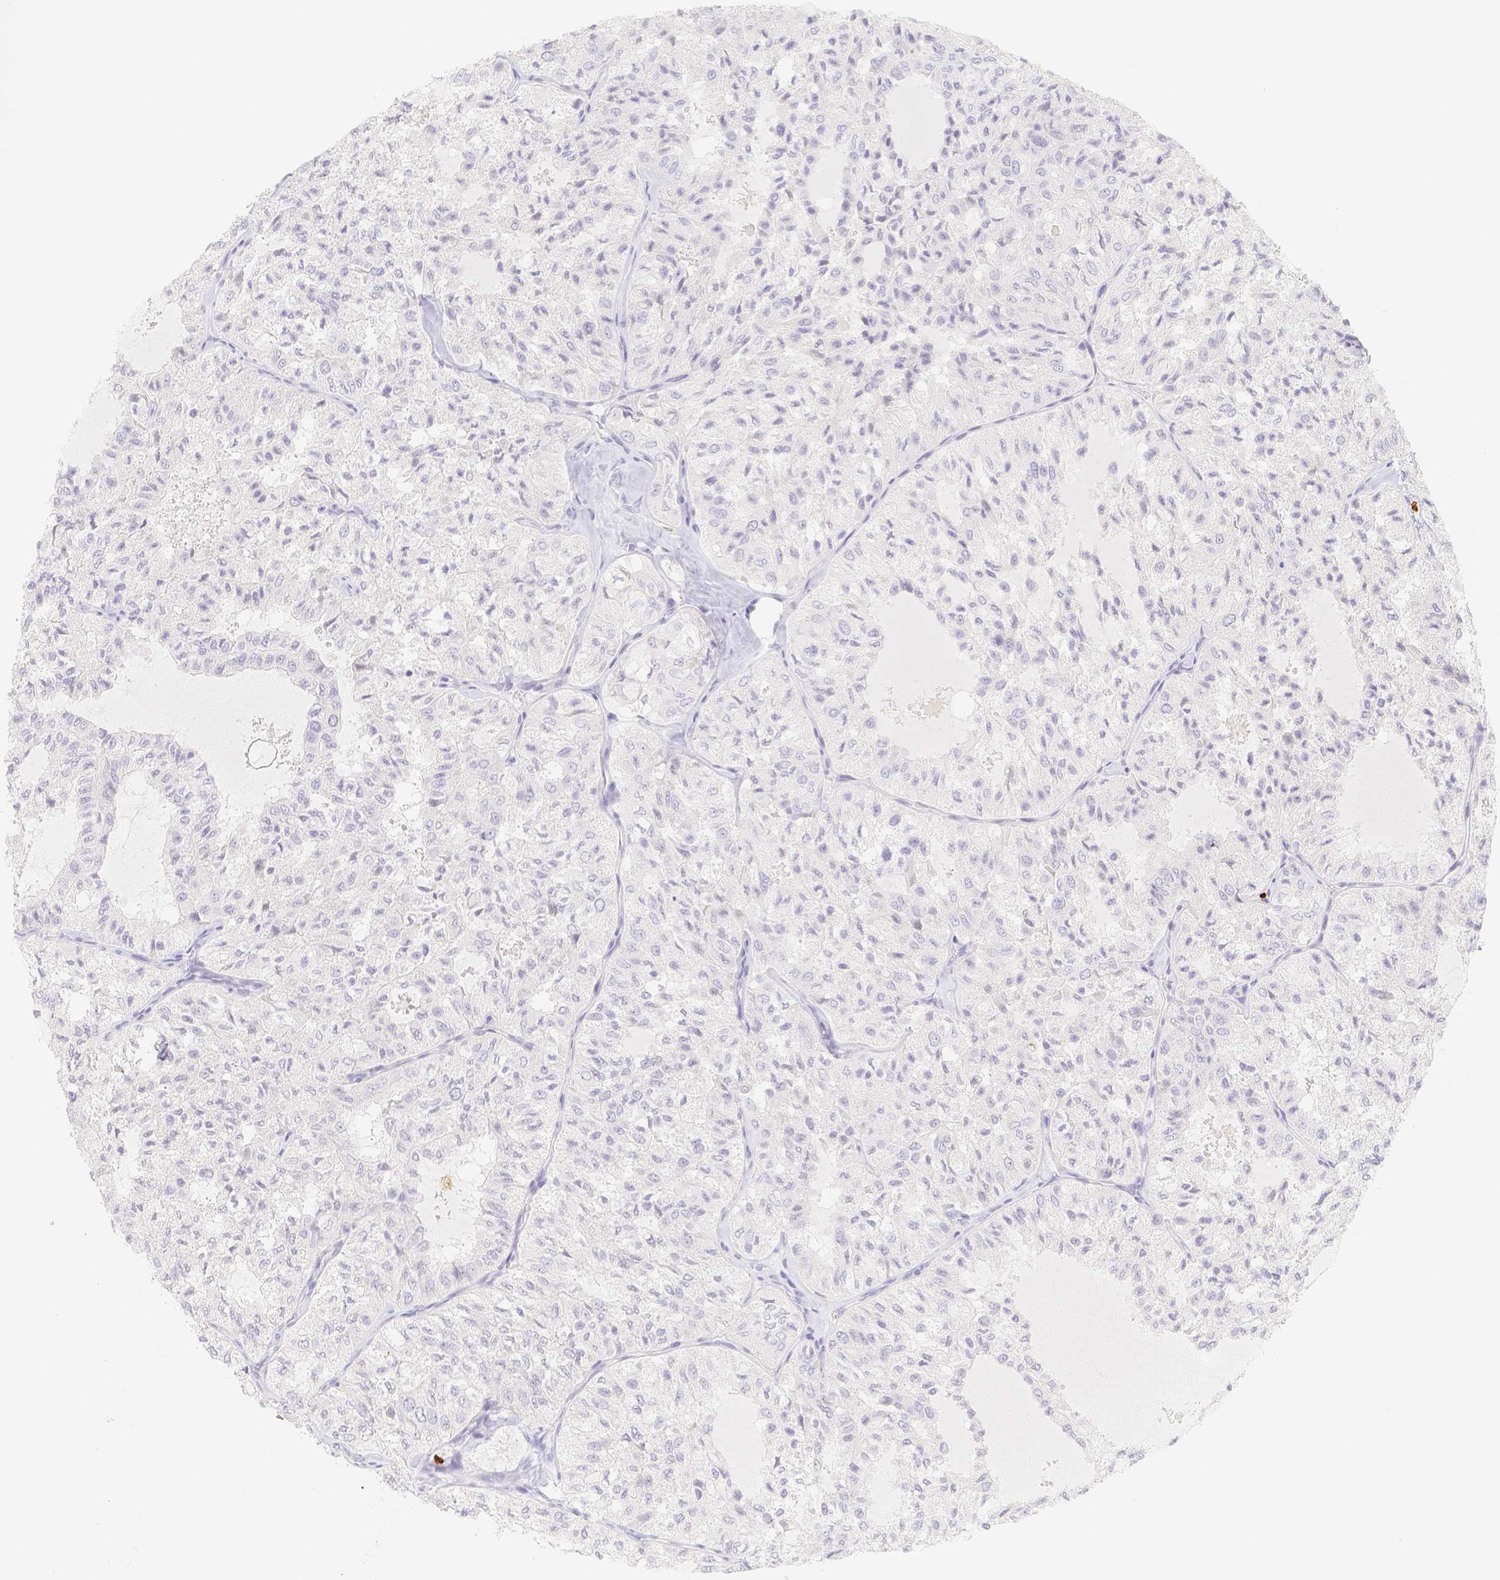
{"staining": {"intensity": "negative", "quantity": "none", "location": "none"}, "tissue": "thyroid cancer", "cell_type": "Tumor cells", "image_type": "cancer", "snomed": [{"axis": "morphology", "description": "Follicular adenoma carcinoma, NOS"}, {"axis": "topography", "description": "Thyroid gland"}], "caption": "Immunohistochemical staining of human thyroid follicular adenoma carcinoma reveals no significant expression in tumor cells.", "gene": "PADI4", "patient": {"sex": "male", "age": 75}}